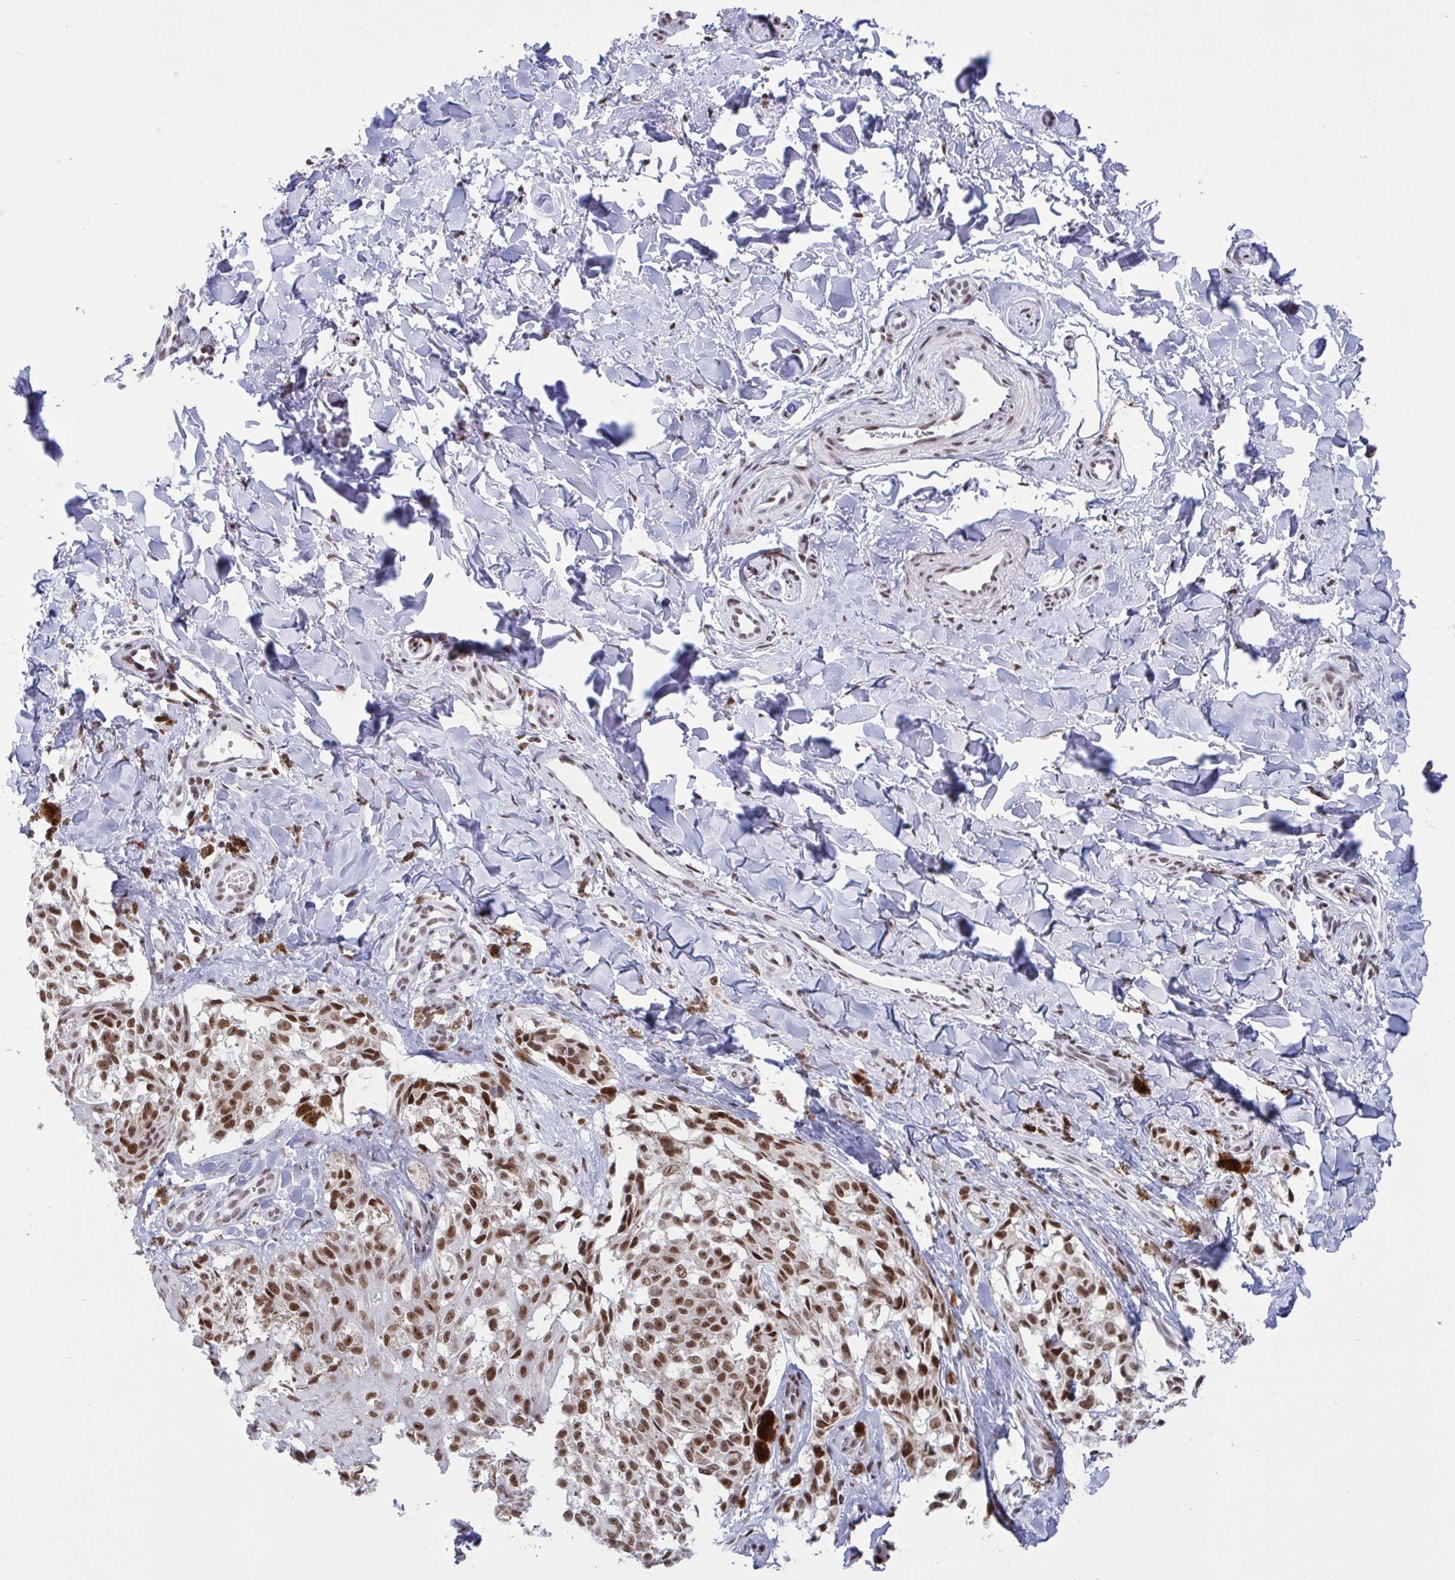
{"staining": {"intensity": "moderate", "quantity": ">75%", "location": "nuclear"}, "tissue": "melanoma", "cell_type": "Tumor cells", "image_type": "cancer", "snomed": [{"axis": "morphology", "description": "Malignant melanoma, NOS"}, {"axis": "topography", "description": "Skin"}], "caption": "IHC of human malignant melanoma reveals medium levels of moderate nuclear positivity in approximately >75% of tumor cells. Immunohistochemistry (ihc) stains the protein in brown and the nuclei are stained blue.", "gene": "PHF10", "patient": {"sex": "female", "age": 65}}